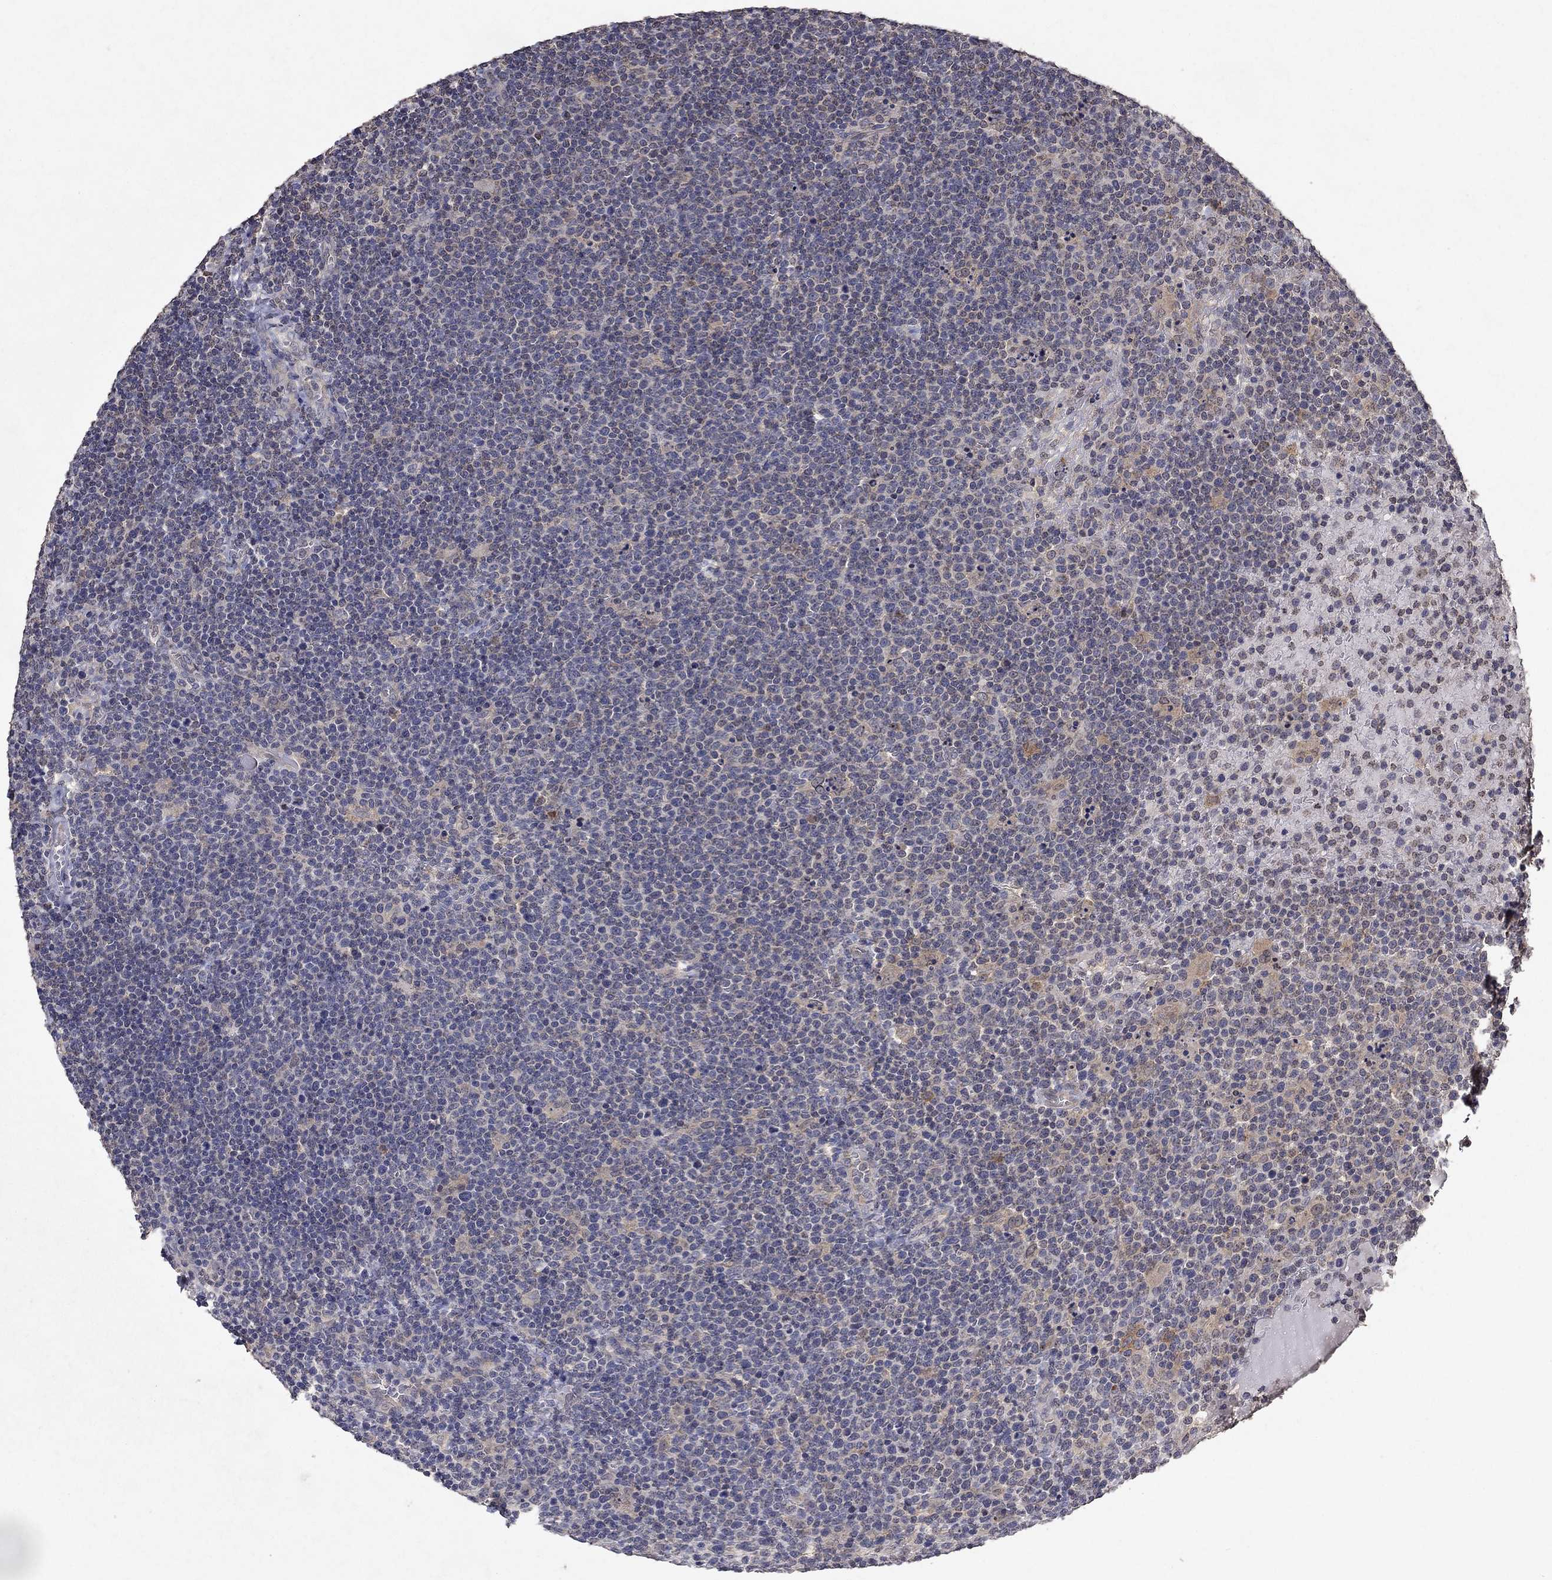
{"staining": {"intensity": "weak", "quantity": "25%-75%", "location": "cytoplasmic/membranous"}, "tissue": "lymphoma", "cell_type": "Tumor cells", "image_type": "cancer", "snomed": [{"axis": "morphology", "description": "Malignant lymphoma, non-Hodgkin's type, High grade"}, {"axis": "topography", "description": "Lymph node"}], "caption": "Lymphoma stained with a protein marker exhibits weak staining in tumor cells.", "gene": "TTC38", "patient": {"sex": "male", "age": 61}}